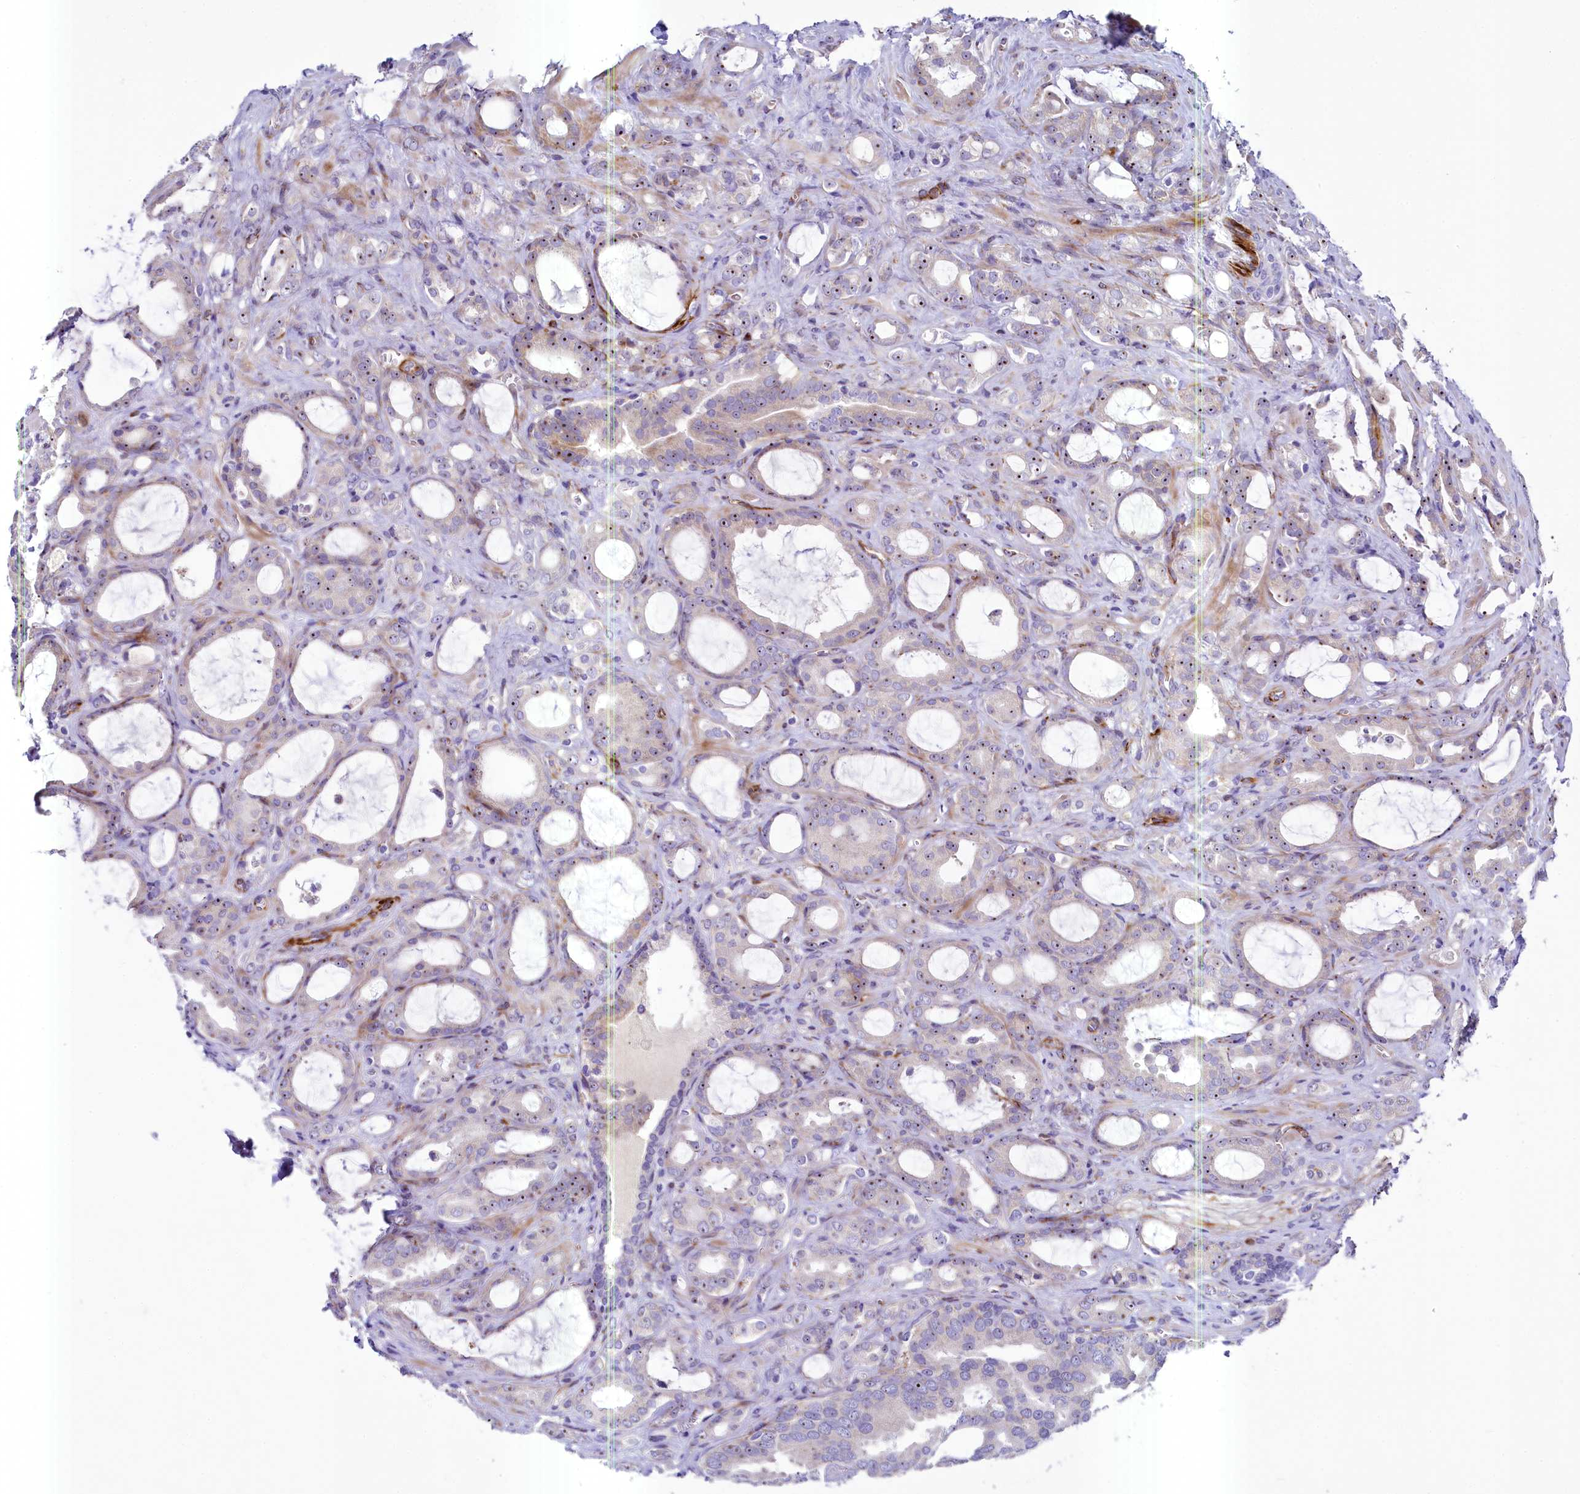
{"staining": {"intensity": "moderate", "quantity": ">75%", "location": "nuclear"}, "tissue": "prostate cancer", "cell_type": "Tumor cells", "image_type": "cancer", "snomed": [{"axis": "morphology", "description": "Adenocarcinoma, High grade"}, {"axis": "topography", "description": "Prostate"}], "caption": "The histopathology image demonstrates immunohistochemical staining of prostate high-grade adenocarcinoma. There is moderate nuclear expression is seen in about >75% of tumor cells.", "gene": "SH3TC2", "patient": {"sex": "male", "age": 72}}